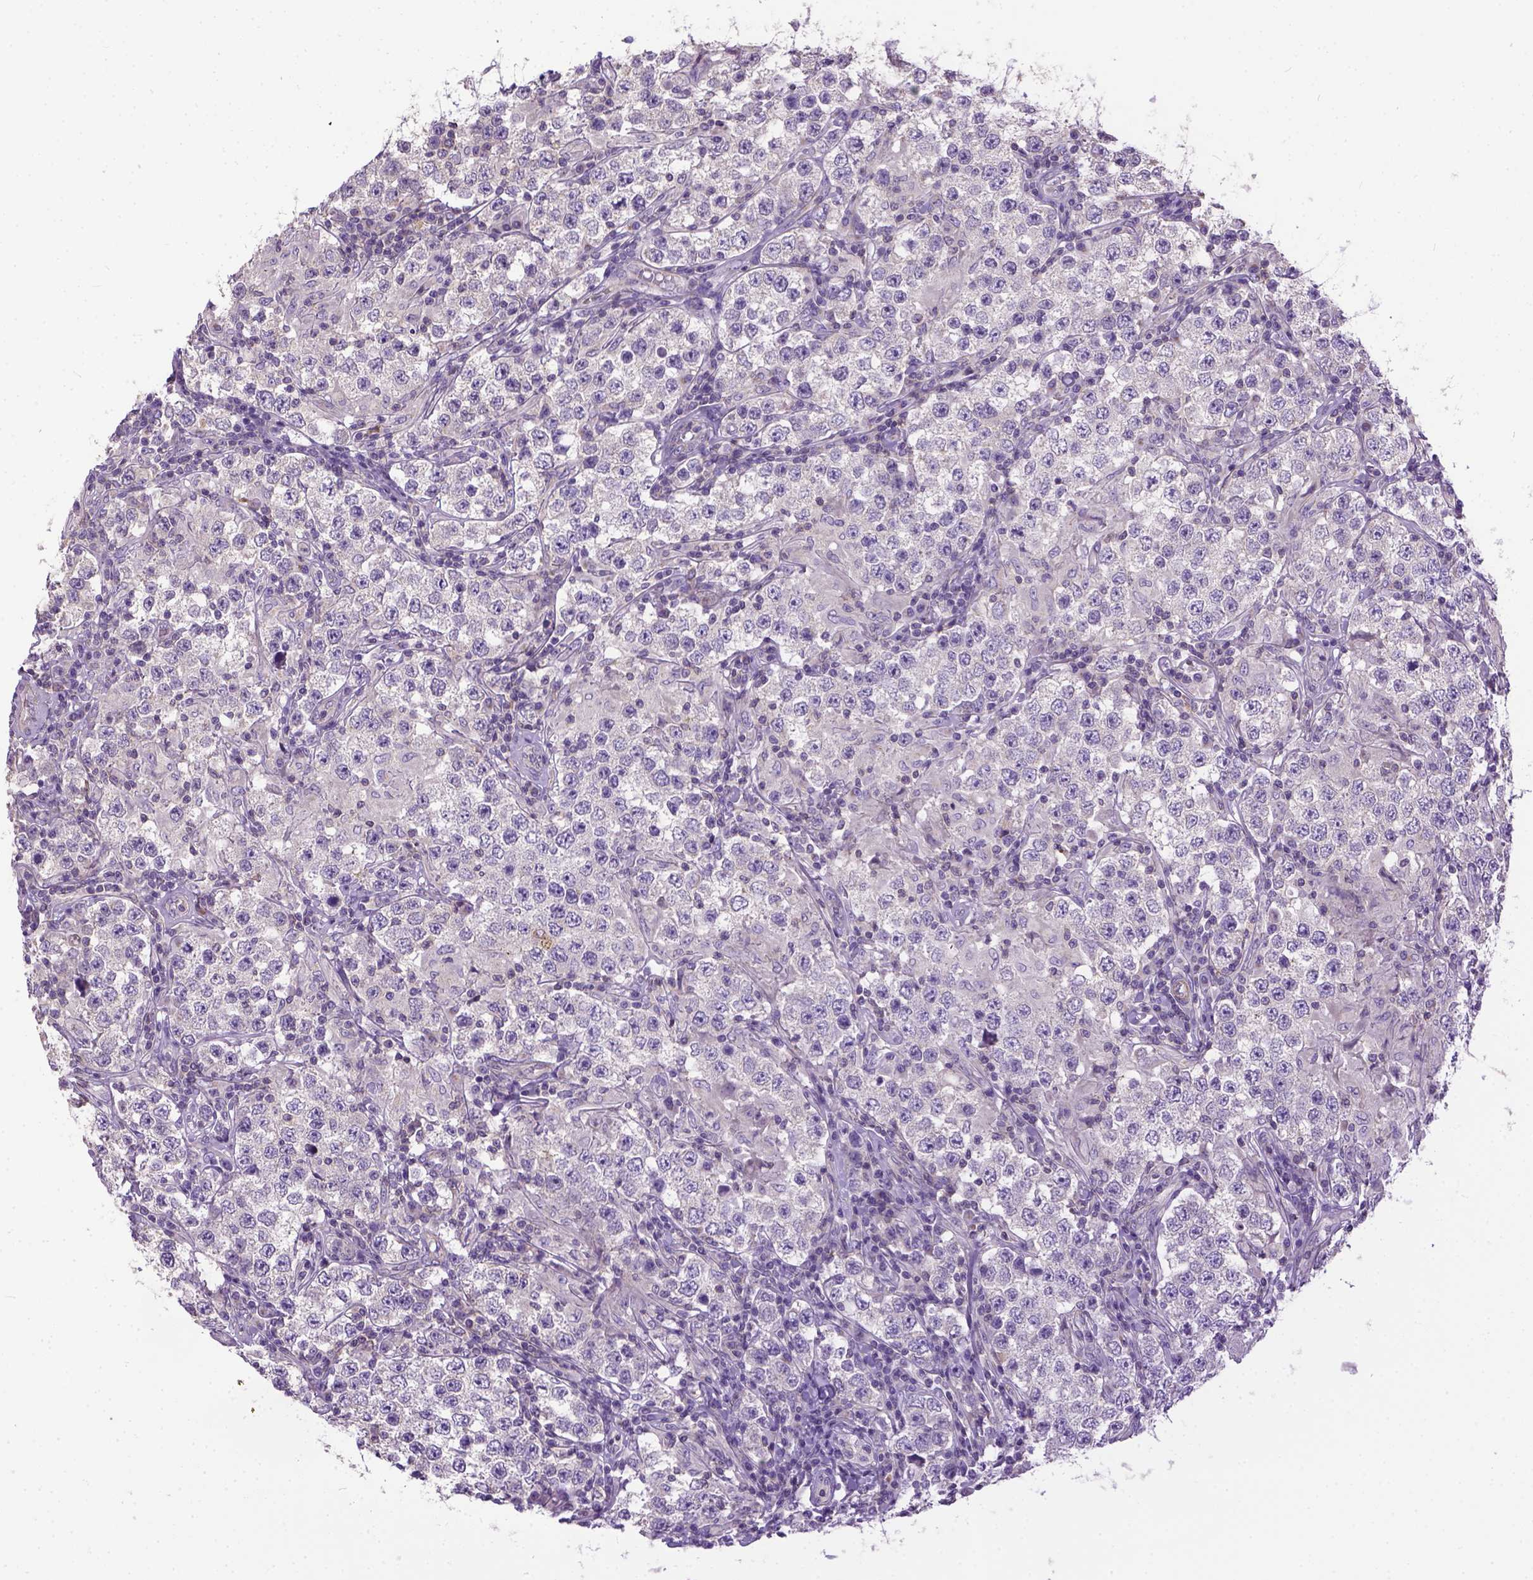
{"staining": {"intensity": "negative", "quantity": "none", "location": "none"}, "tissue": "testis cancer", "cell_type": "Tumor cells", "image_type": "cancer", "snomed": [{"axis": "morphology", "description": "Seminoma, NOS"}, {"axis": "morphology", "description": "Carcinoma, Embryonal, NOS"}, {"axis": "topography", "description": "Testis"}], "caption": "Tumor cells show no significant positivity in embryonal carcinoma (testis).", "gene": "BANF2", "patient": {"sex": "male", "age": 41}}